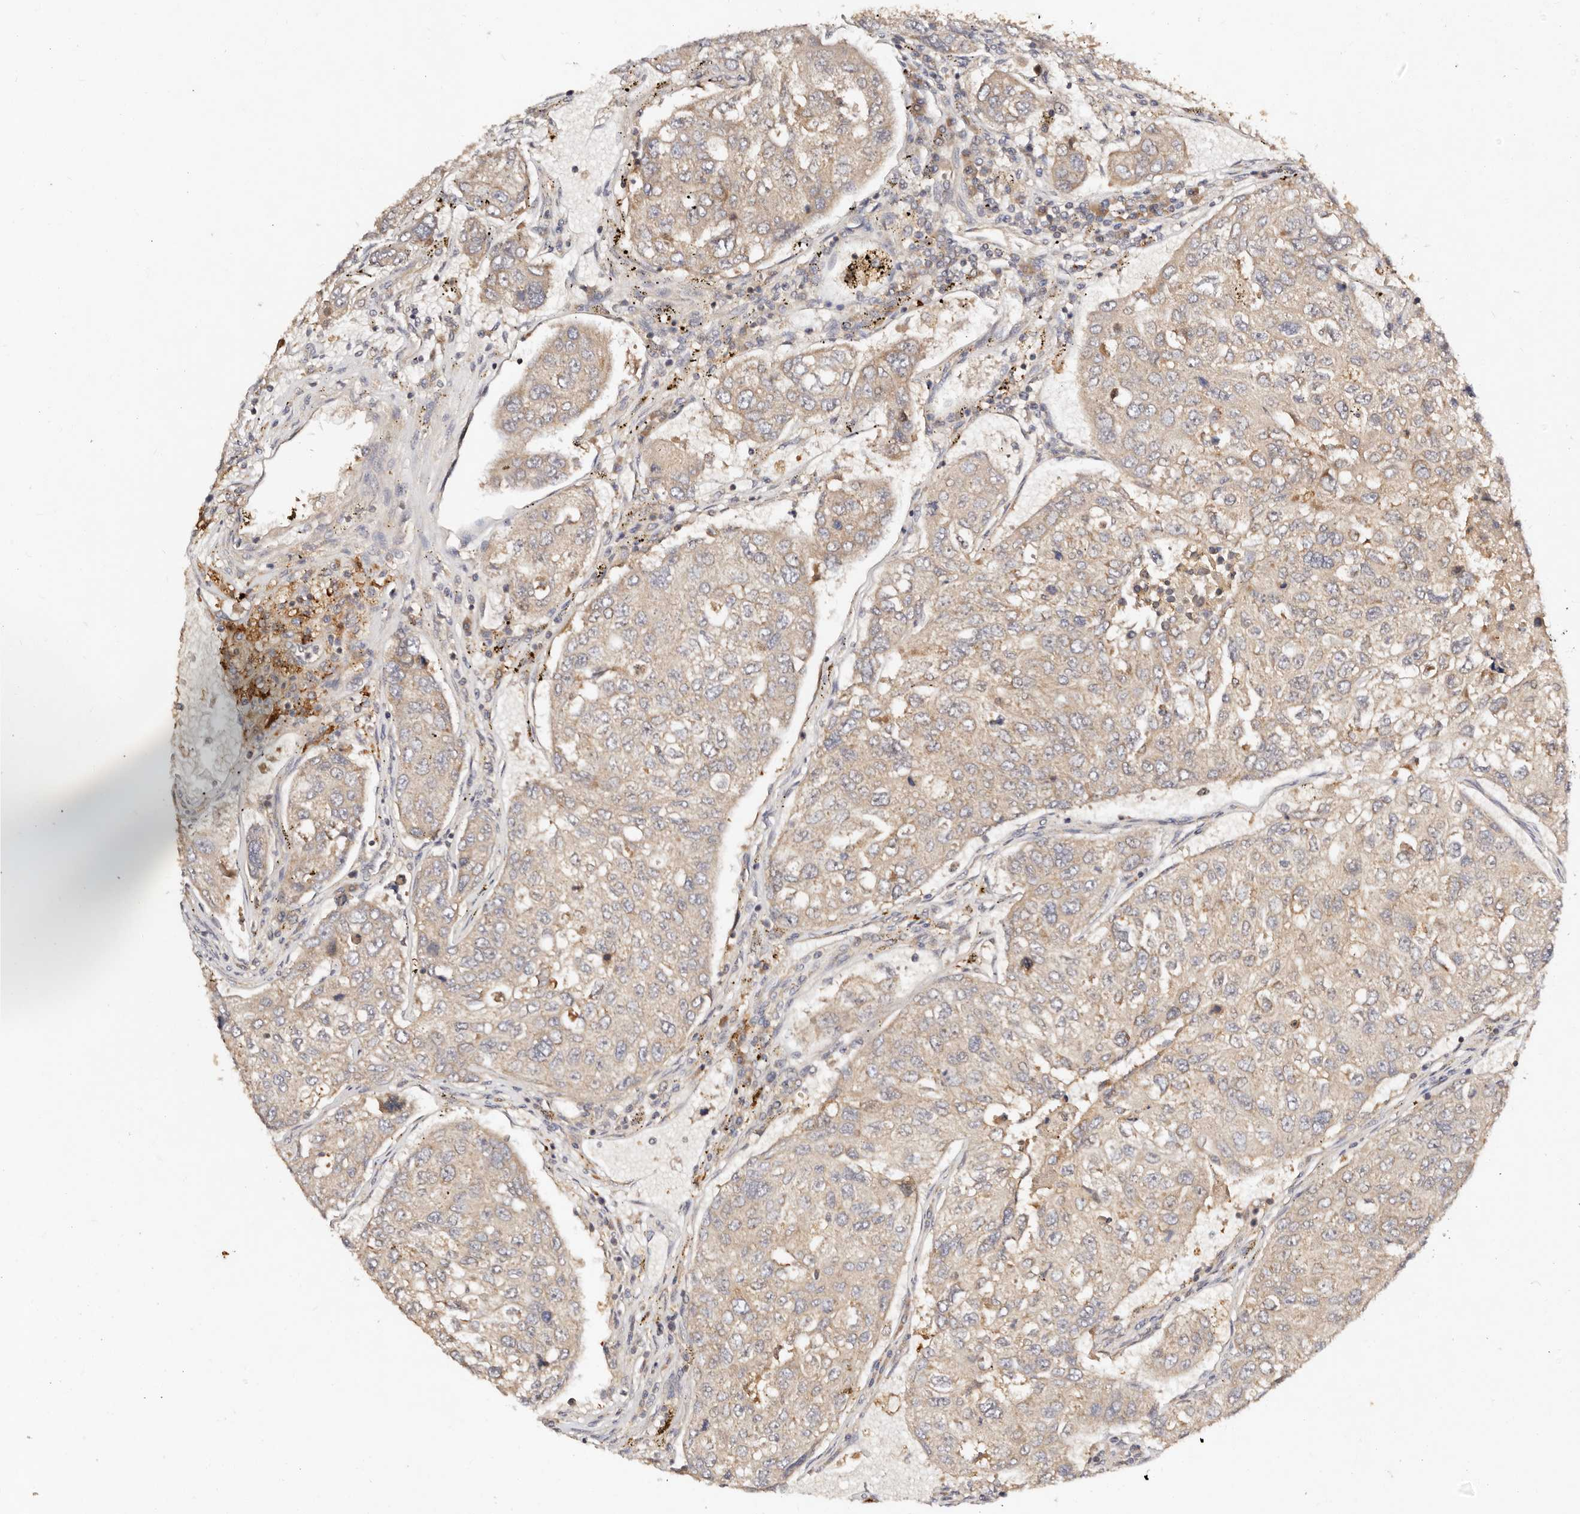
{"staining": {"intensity": "weak", "quantity": "25%-75%", "location": "cytoplasmic/membranous"}, "tissue": "urothelial cancer", "cell_type": "Tumor cells", "image_type": "cancer", "snomed": [{"axis": "morphology", "description": "Urothelial carcinoma, High grade"}, {"axis": "topography", "description": "Lymph node"}, {"axis": "topography", "description": "Urinary bladder"}], "caption": "IHC (DAB) staining of urothelial carcinoma (high-grade) exhibits weak cytoplasmic/membranous protein expression in about 25%-75% of tumor cells.", "gene": "DENND11", "patient": {"sex": "male", "age": 51}}